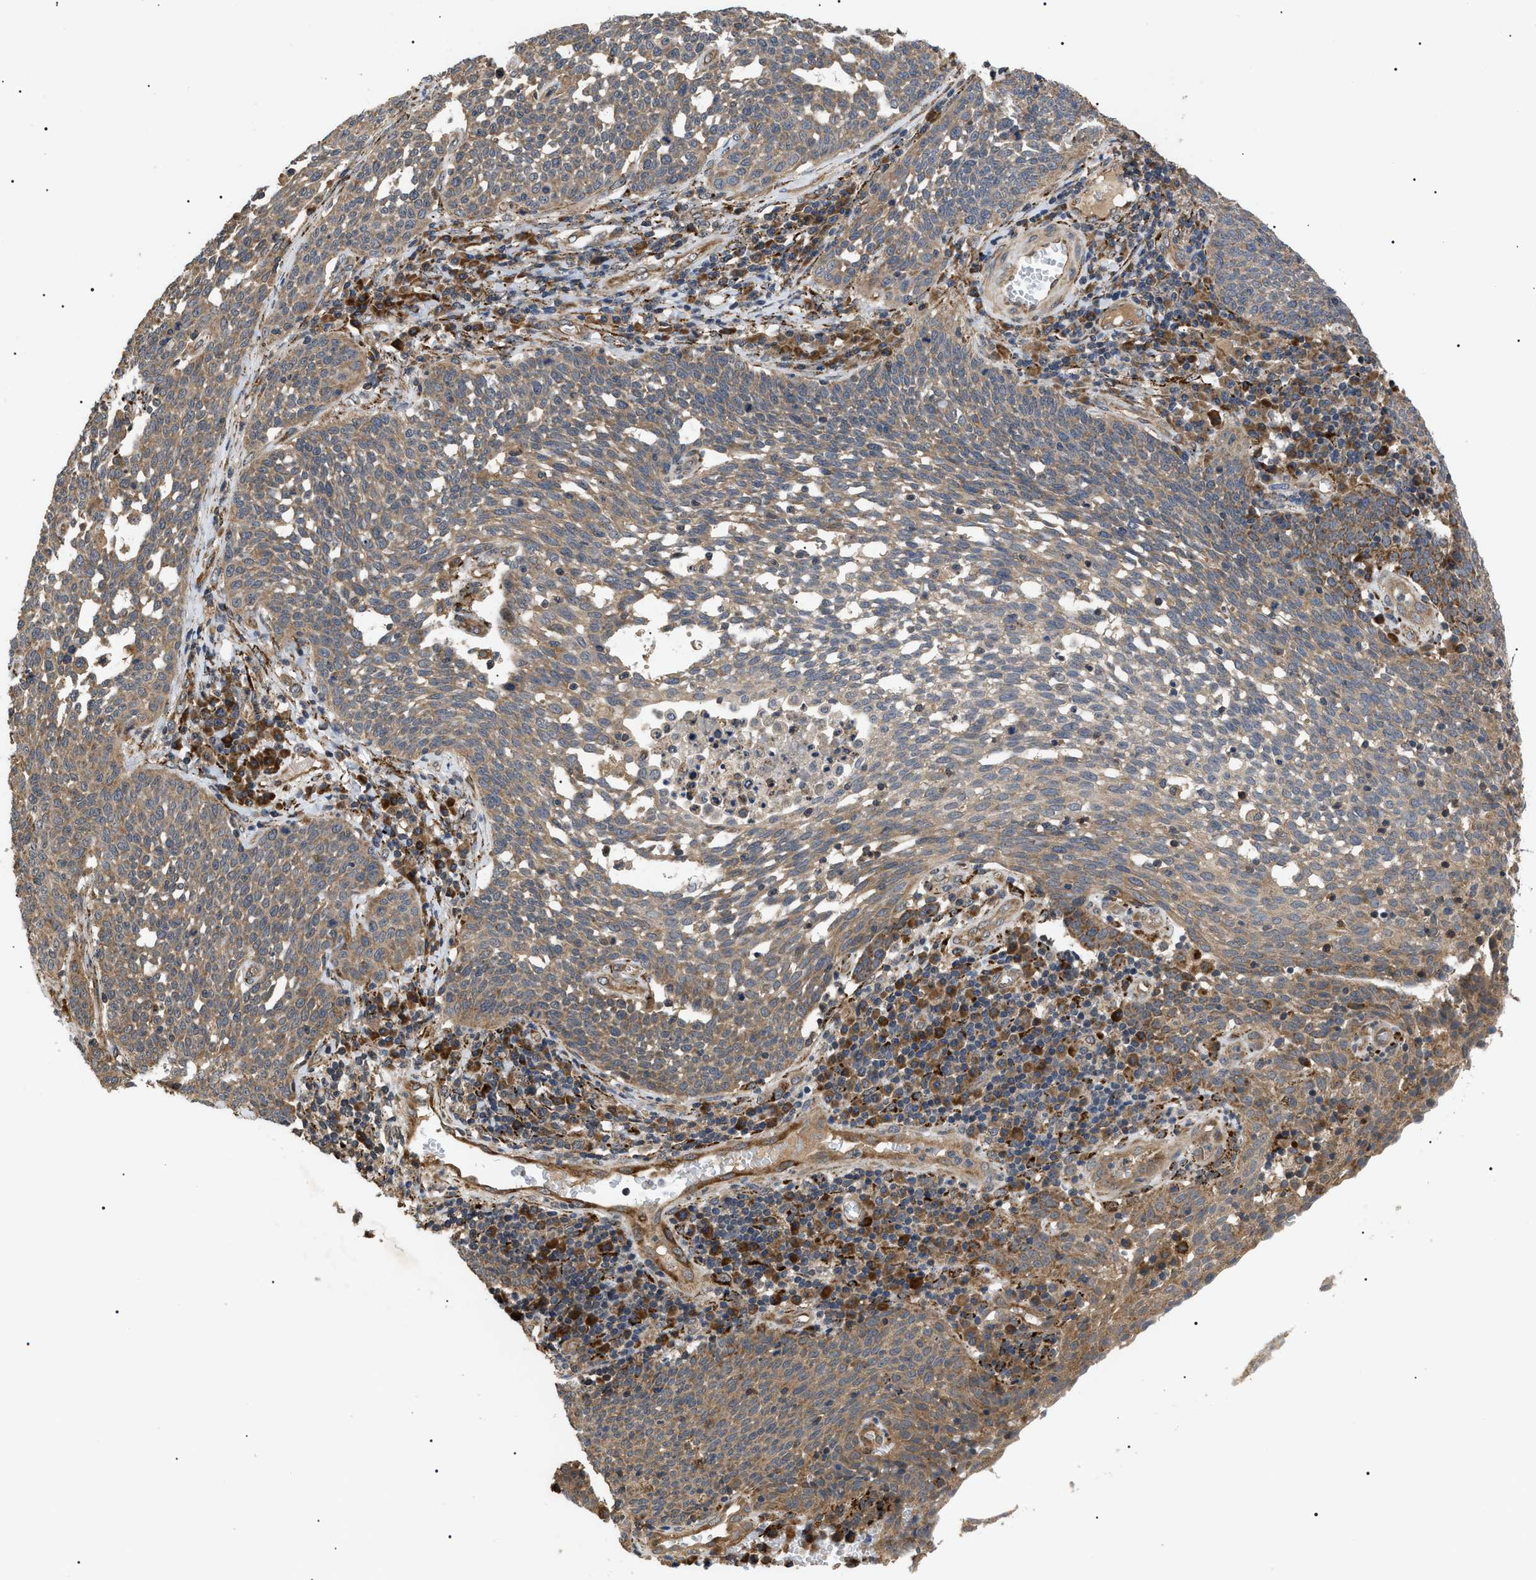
{"staining": {"intensity": "weak", "quantity": ">75%", "location": "cytoplasmic/membranous"}, "tissue": "cervical cancer", "cell_type": "Tumor cells", "image_type": "cancer", "snomed": [{"axis": "morphology", "description": "Squamous cell carcinoma, NOS"}, {"axis": "topography", "description": "Cervix"}], "caption": "The micrograph exhibits a brown stain indicating the presence of a protein in the cytoplasmic/membranous of tumor cells in cervical squamous cell carcinoma.", "gene": "ASTL", "patient": {"sex": "female", "age": 34}}